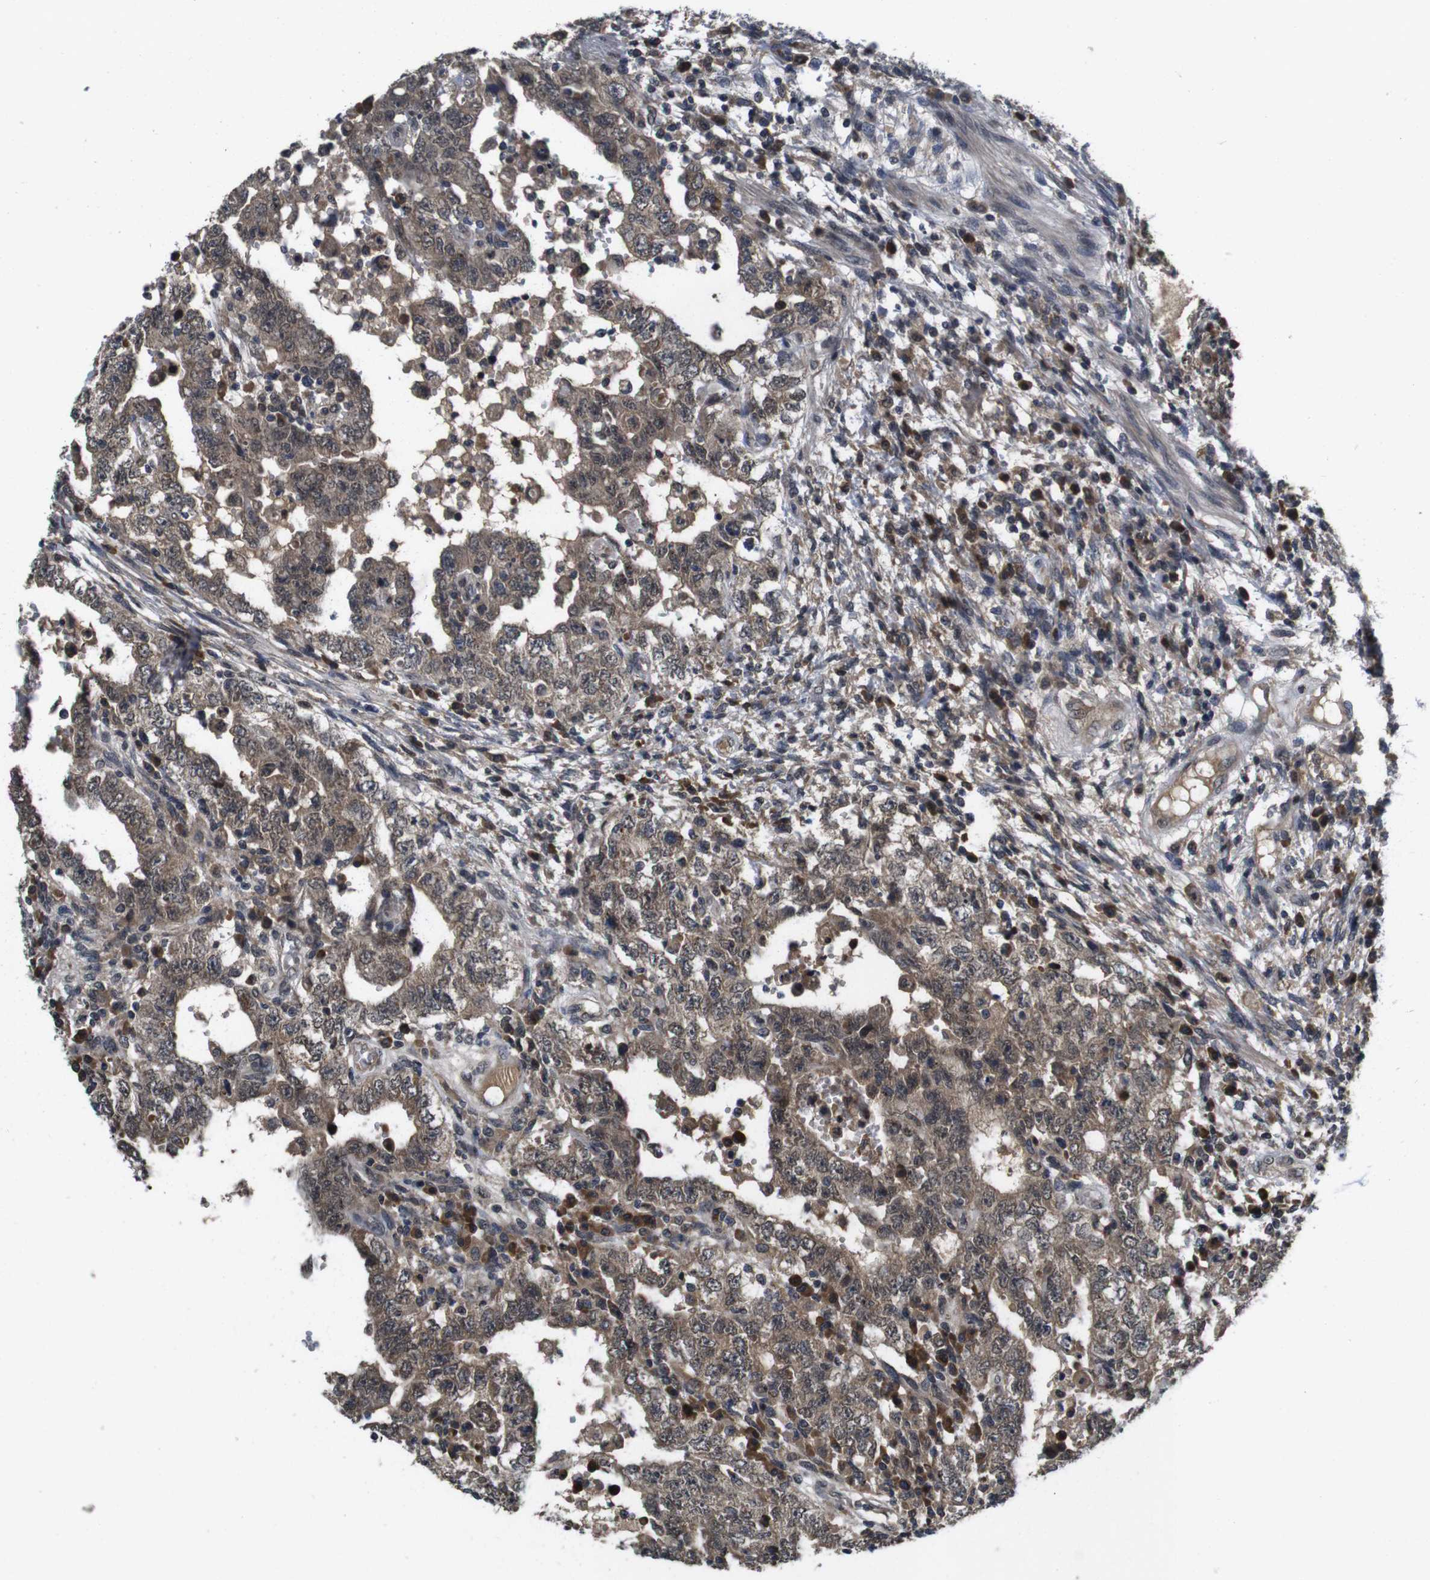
{"staining": {"intensity": "moderate", "quantity": ">75%", "location": "cytoplasmic/membranous"}, "tissue": "testis cancer", "cell_type": "Tumor cells", "image_type": "cancer", "snomed": [{"axis": "morphology", "description": "Carcinoma, Embryonal, NOS"}, {"axis": "topography", "description": "Testis"}], "caption": "Moderate cytoplasmic/membranous expression for a protein is identified in about >75% of tumor cells of embryonal carcinoma (testis) using immunohistochemistry.", "gene": "ZBTB46", "patient": {"sex": "male", "age": 26}}